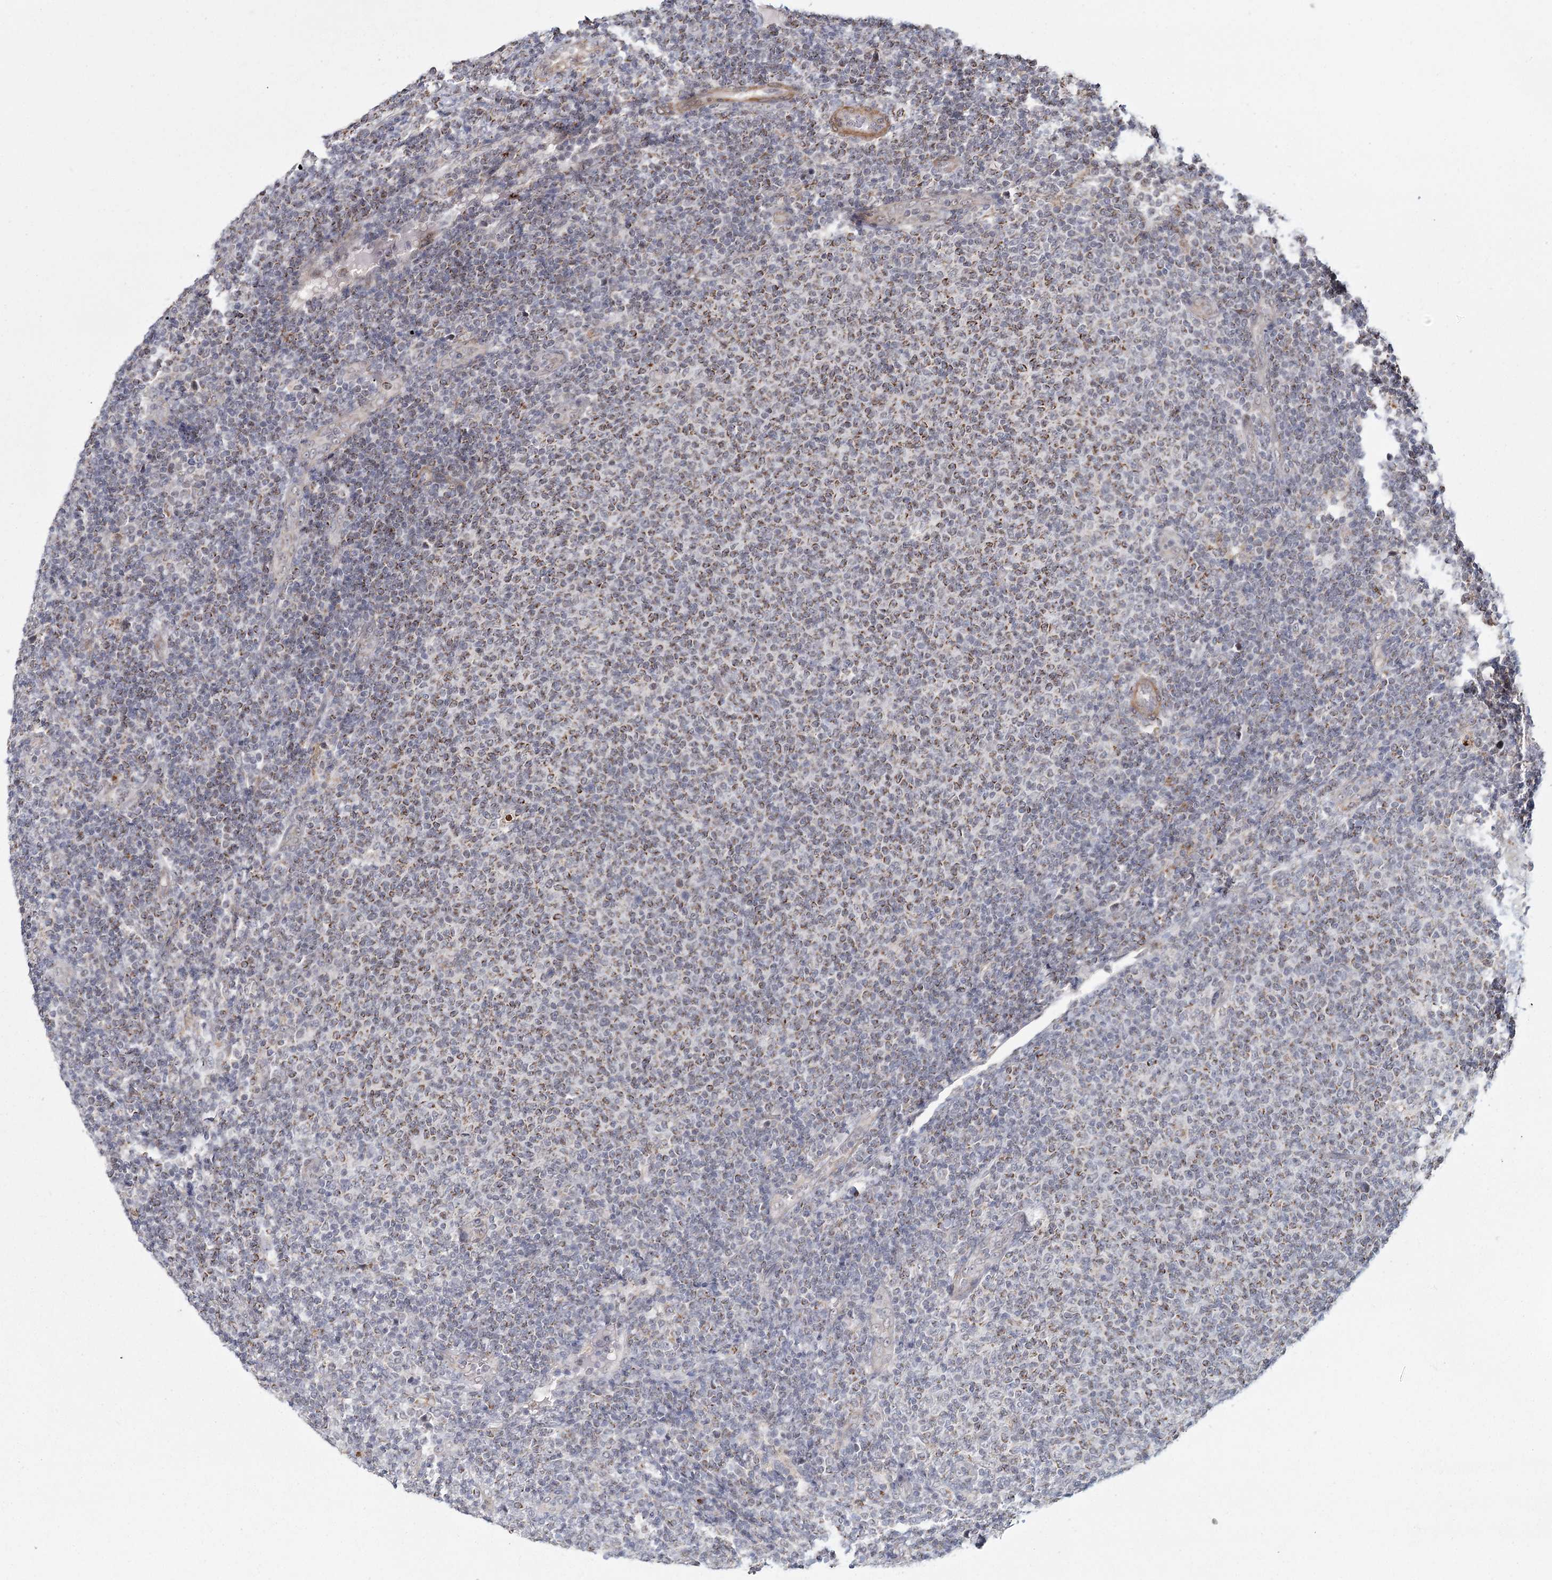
{"staining": {"intensity": "moderate", "quantity": "<25%", "location": "cytoplasmic/membranous"}, "tissue": "lymphoma", "cell_type": "Tumor cells", "image_type": "cancer", "snomed": [{"axis": "morphology", "description": "Malignant lymphoma, non-Hodgkin's type, Low grade"}, {"axis": "topography", "description": "Lymph node"}], "caption": "The immunohistochemical stain labels moderate cytoplasmic/membranous expression in tumor cells of lymphoma tissue. (DAB = brown stain, brightfield microscopy at high magnification).", "gene": "ZCCHC24", "patient": {"sex": "male", "age": 66}}